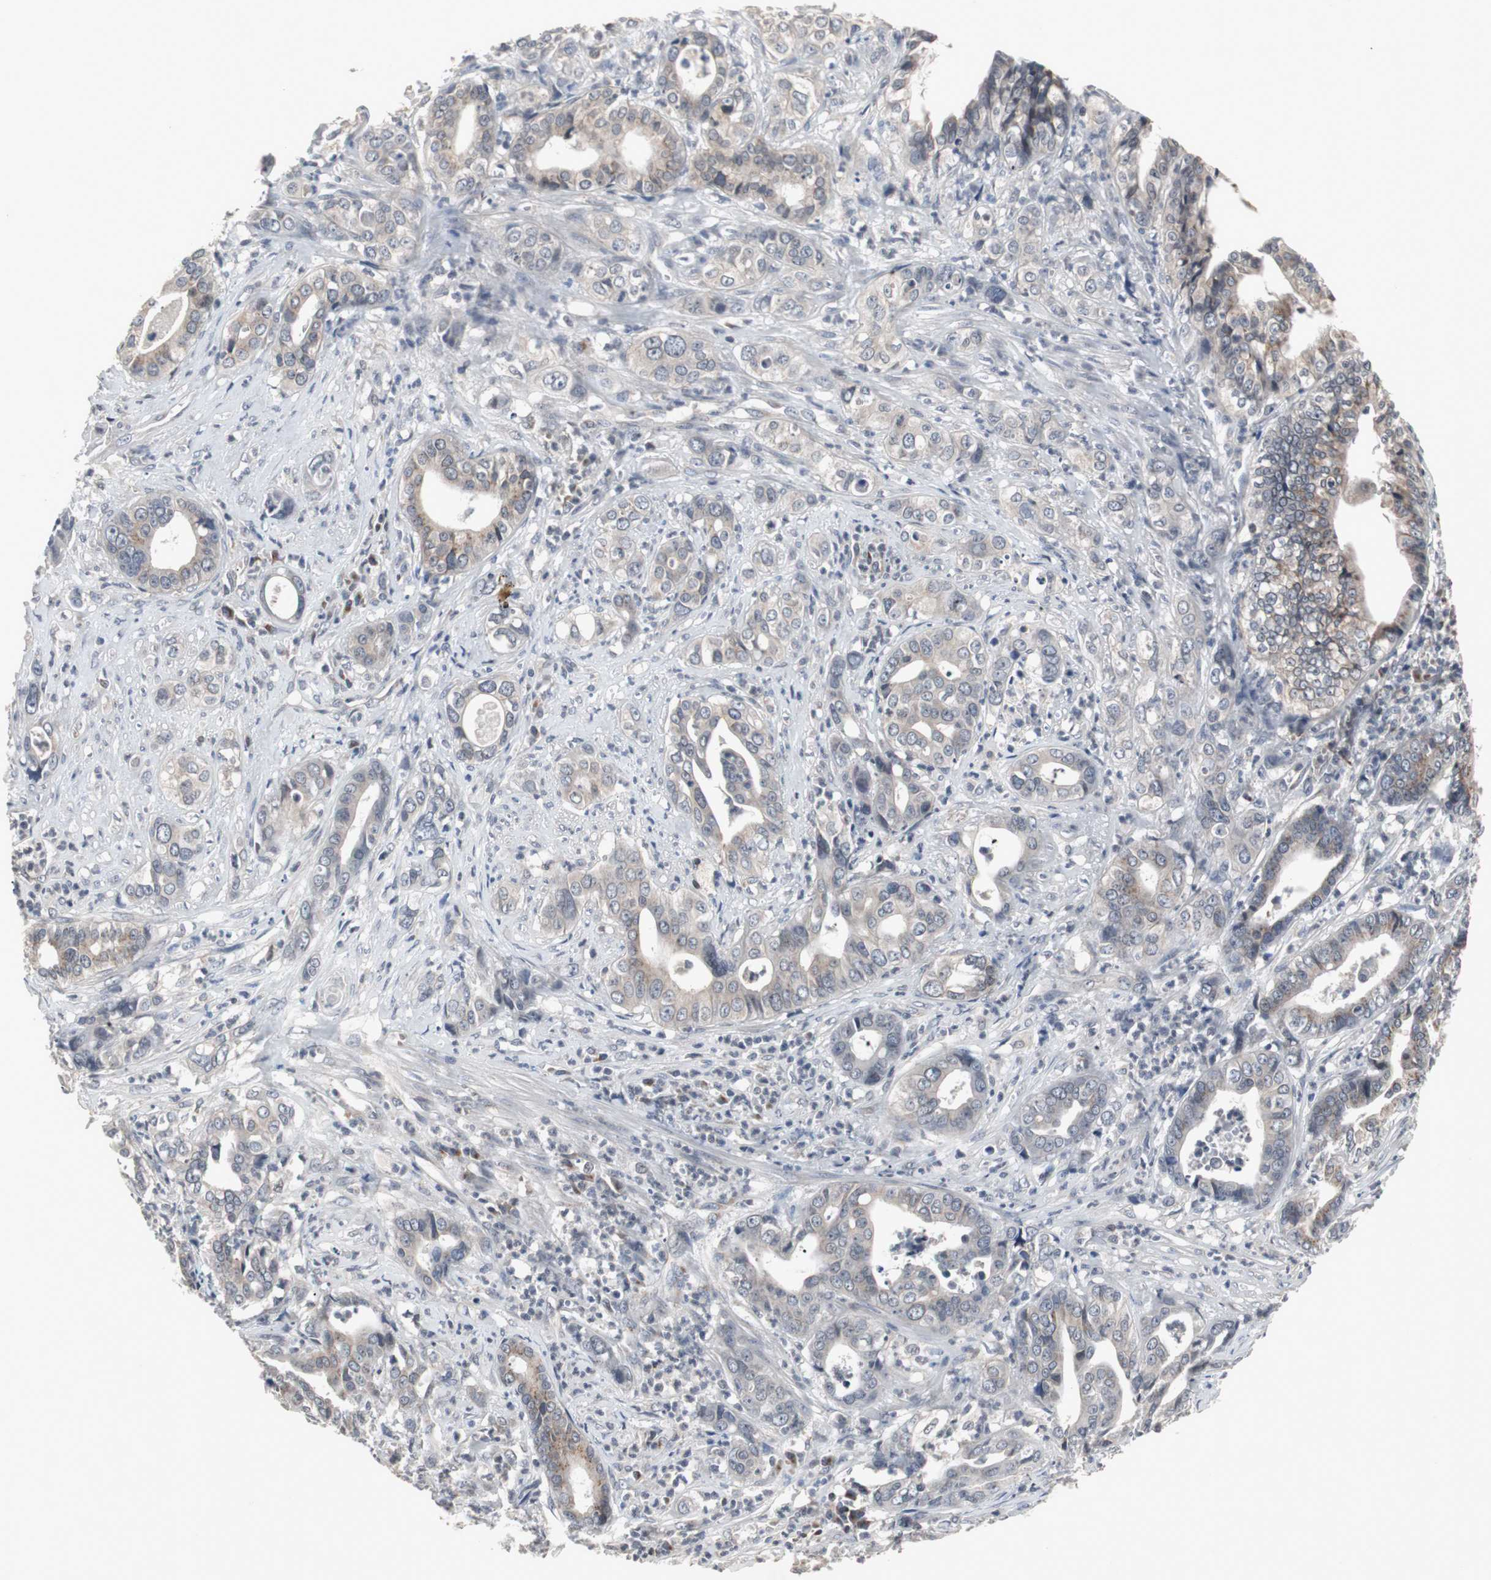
{"staining": {"intensity": "weak", "quantity": "25%-75%", "location": "cytoplasmic/membranous"}, "tissue": "liver cancer", "cell_type": "Tumor cells", "image_type": "cancer", "snomed": [{"axis": "morphology", "description": "Cholangiocarcinoma"}, {"axis": "topography", "description": "Liver"}], "caption": "Weak cytoplasmic/membranous expression for a protein is seen in about 25%-75% of tumor cells of cholangiocarcinoma (liver) using IHC.", "gene": "ZNF396", "patient": {"sex": "female", "age": 61}}